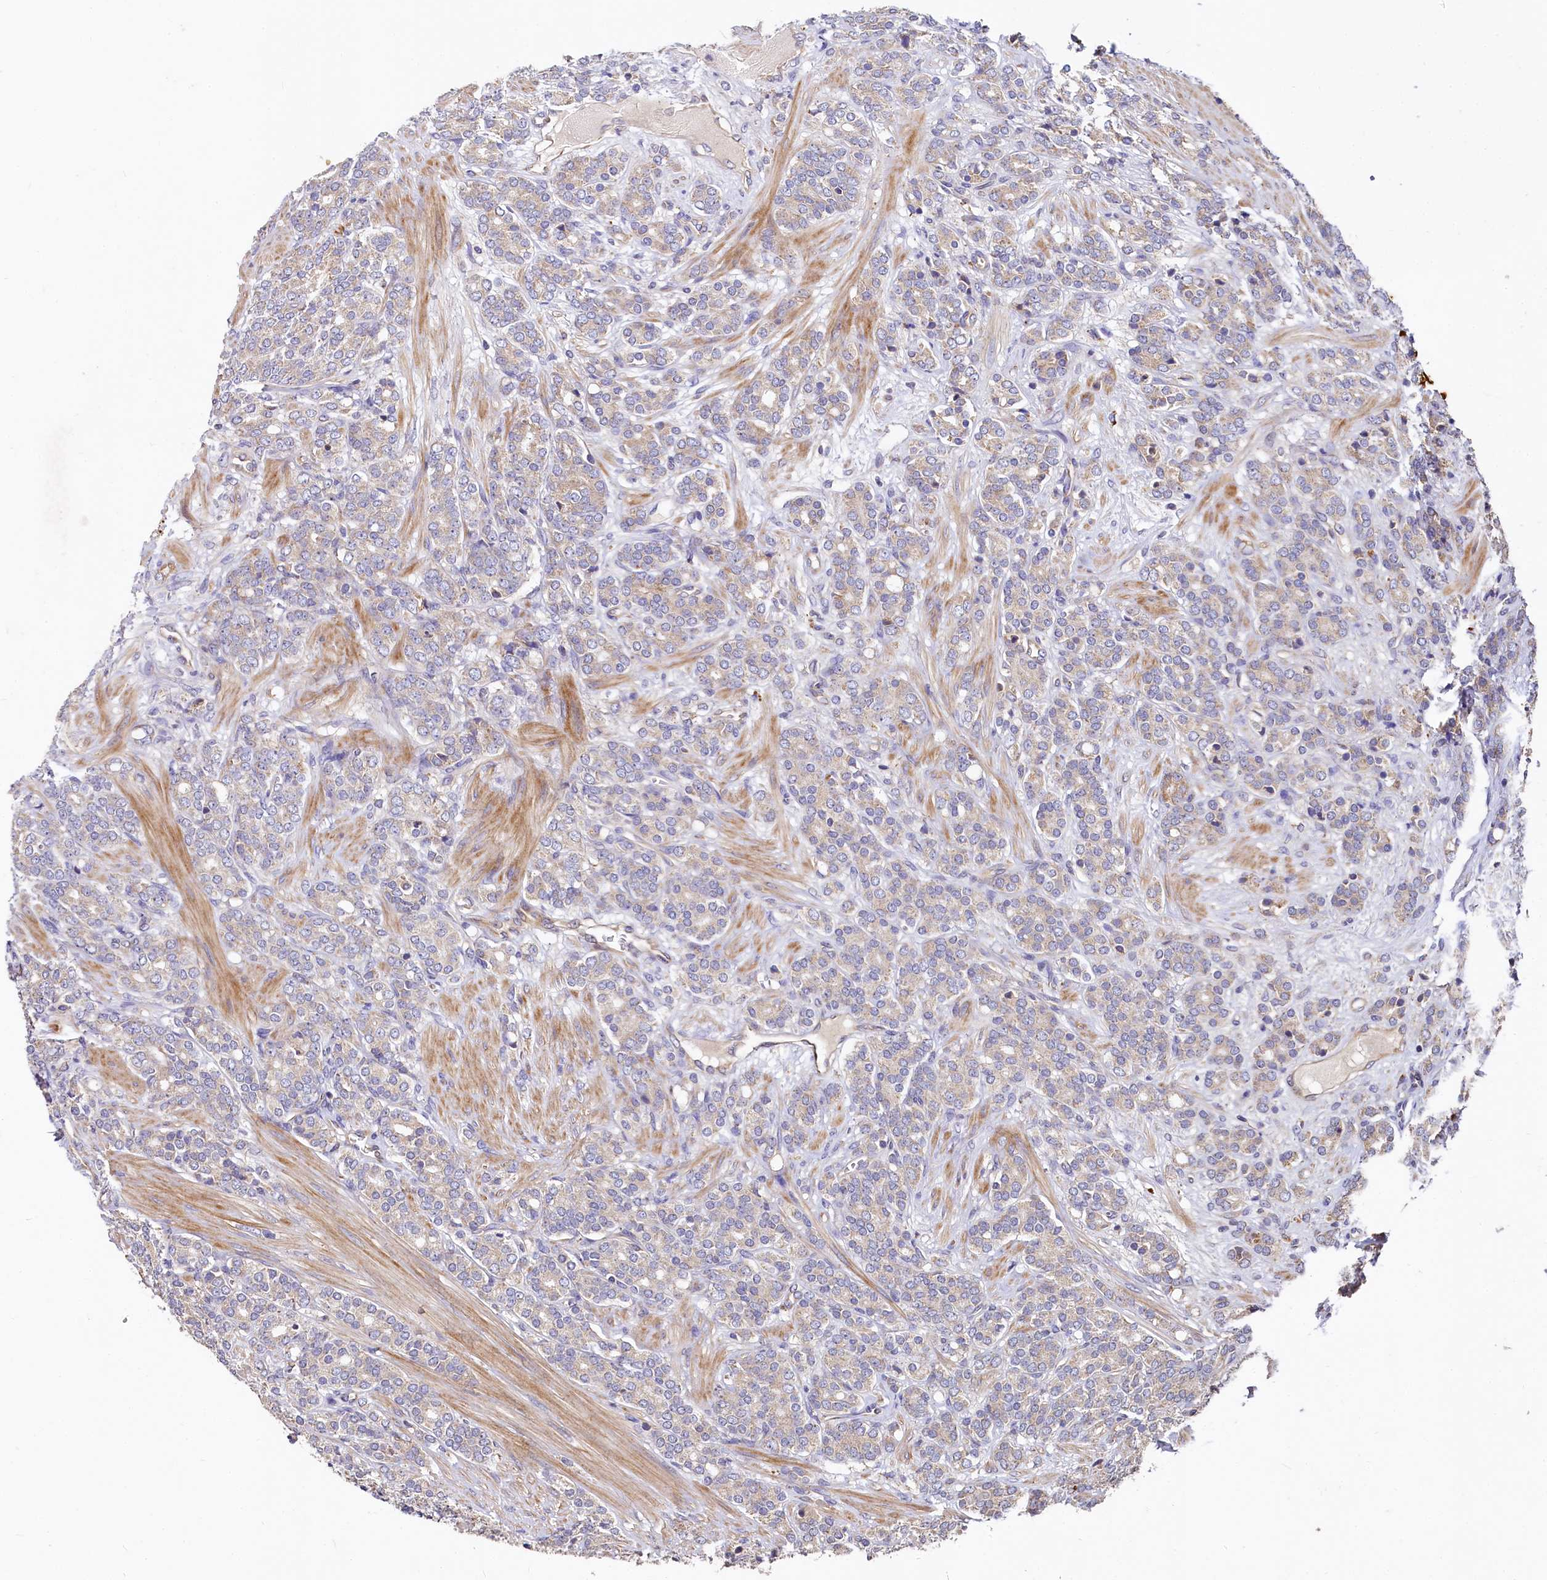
{"staining": {"intensity": "weak", "quantity": "25%-75%", "location": "cytoplasmic/membranous"}, "tissue": "prostate cancer", "cell_type": "Tumor cells", "image_type": "cancer", "snomed": [{"axis": "morphology", "description": "Adenocarcinoma, High grade"}, {"axis": "topography", "description": "Prostate"}], "caption": "Human prostate cancer stained with a protein marker displays weak staining in tumor cells.", "gene": "SPRYD3", "patient": {"sex": "male", "age": 62}}